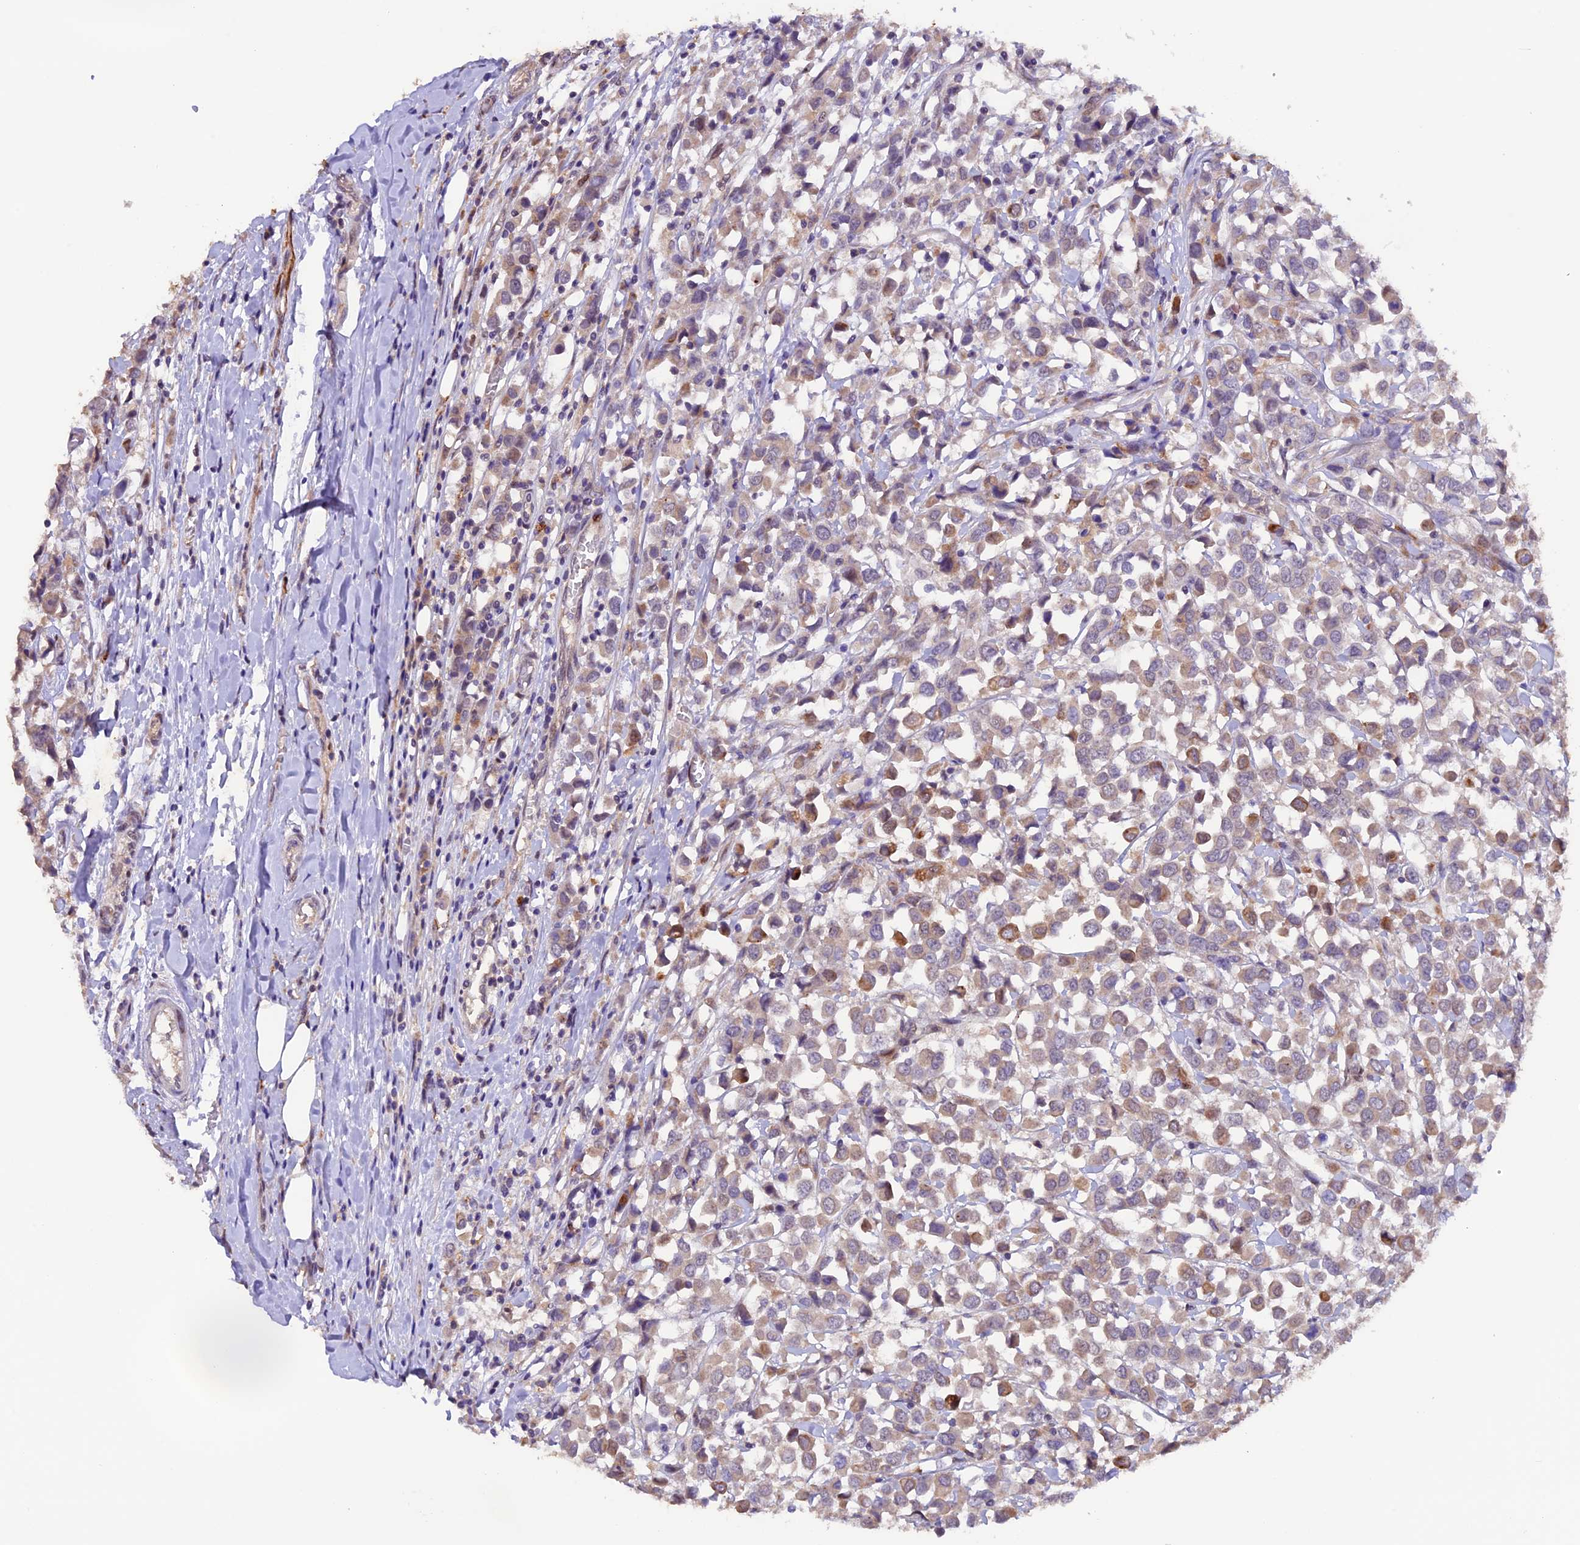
{"staining": {"intensity": "moderate", "quantity": "<25%", "location": "cytoplasmic/membranous"}, "tissue": "breast cancer", "cell_type": "Tumor cells", "image_type": "cancer", "snomed": [{"axis": "morphology", "description": "Duct carcinoma"}, {"axis": "topography", "description": "Breast"}], "caption": "About <25% of tumor cells in human breast cancer show moderate cytoplasmic/membranous protein staining as visualized by brown immunohistochemical staining.", "gene": "NCK2", "patient": {"sex": "female", "age": 61}}